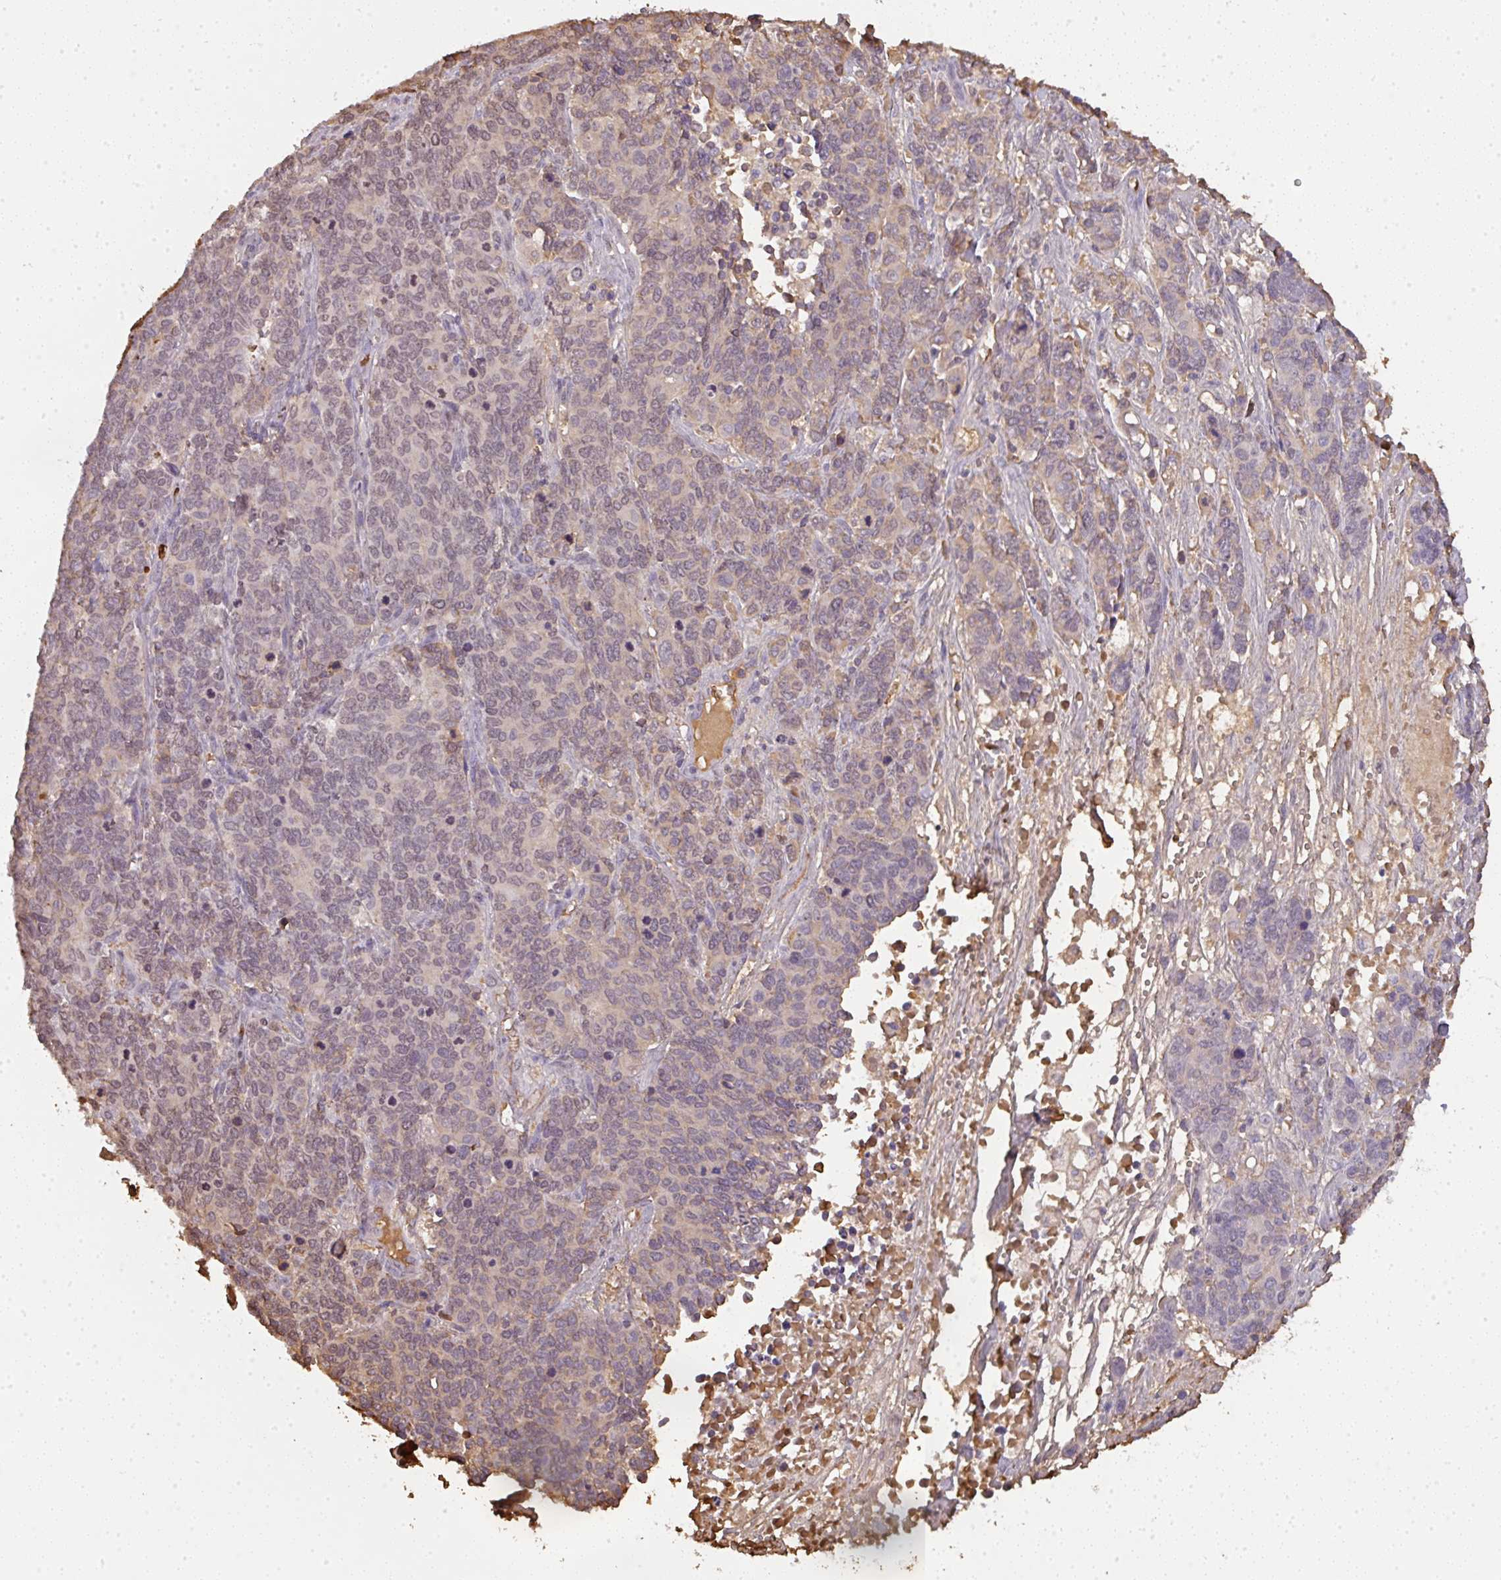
{"staining": {"intensity": "weak", "quantity": ">75%", "location": "cytoplasmic/membranous,nuclear"}, "tissue": "cervical cancer", "cell_type": "Tumor cells", "image_type": "cancer", "snomed": [{"axis": "morphology", "description": "Squamous cell carcinoma, NOS"}, {"axis": "topography", "description": "Cervix"}], "caption": "Cervical cancer stained with a brown dye exhibits weak cytoplasmic/membranous and nuclear positive expression in approximately >75% of tumor cells.", "gene": "SMYD5", "patient": {"sex": "female", "age": 60}}